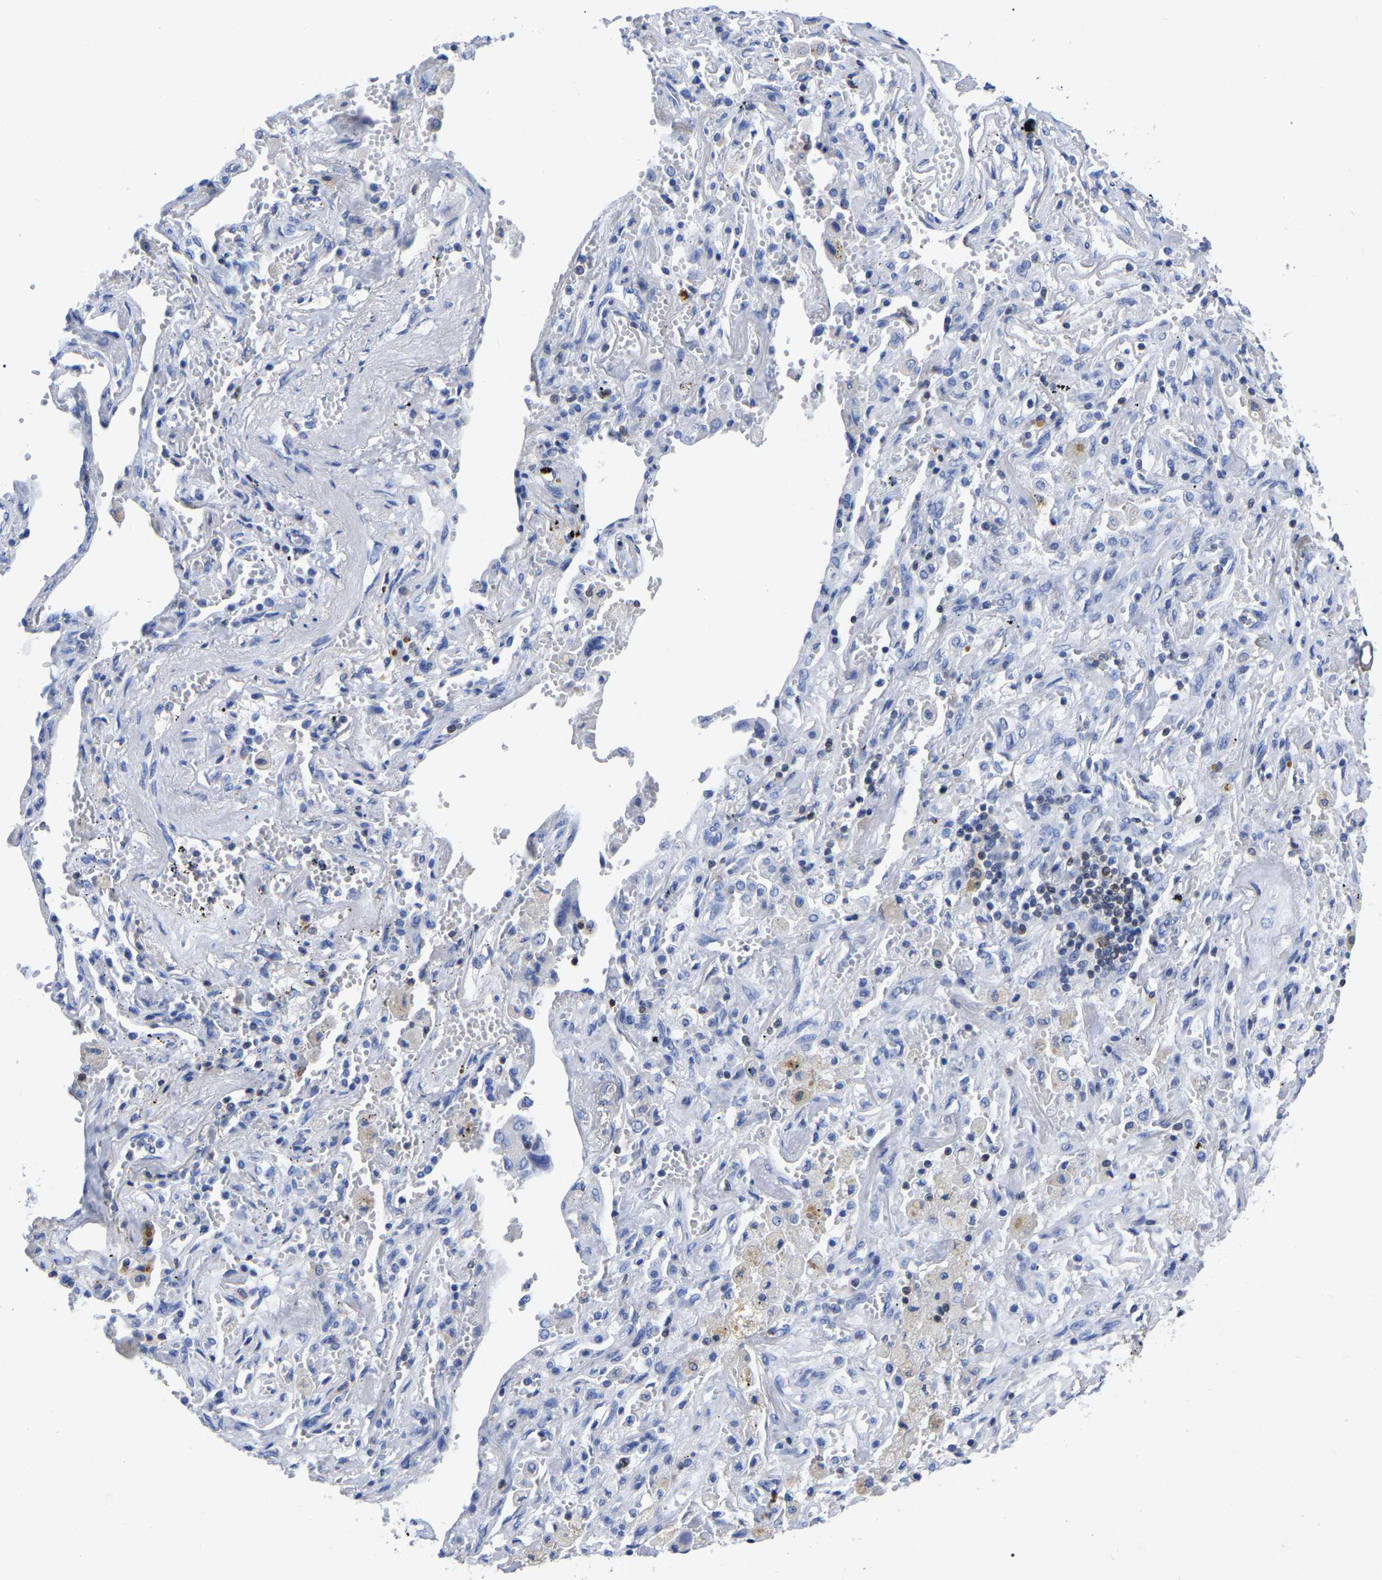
{"staining": {"intensity": "negative", "quantity": "none", "location": "none"}, "tissue": "lung cancer", "cell_type": "Tumor cells", "image_type": "cancer", "snomed": [{"axis": "morphology", "description": "Adenocarcinoma, NOS"}, {"axis": "topography", "description": "Lung"}], "caption": "The micrograph demonstrates no significant positivity in tumor cells of lung adenocarcinoma.", "gene": "PTPN7", "patient": {"sex": "female", "age": 65}}